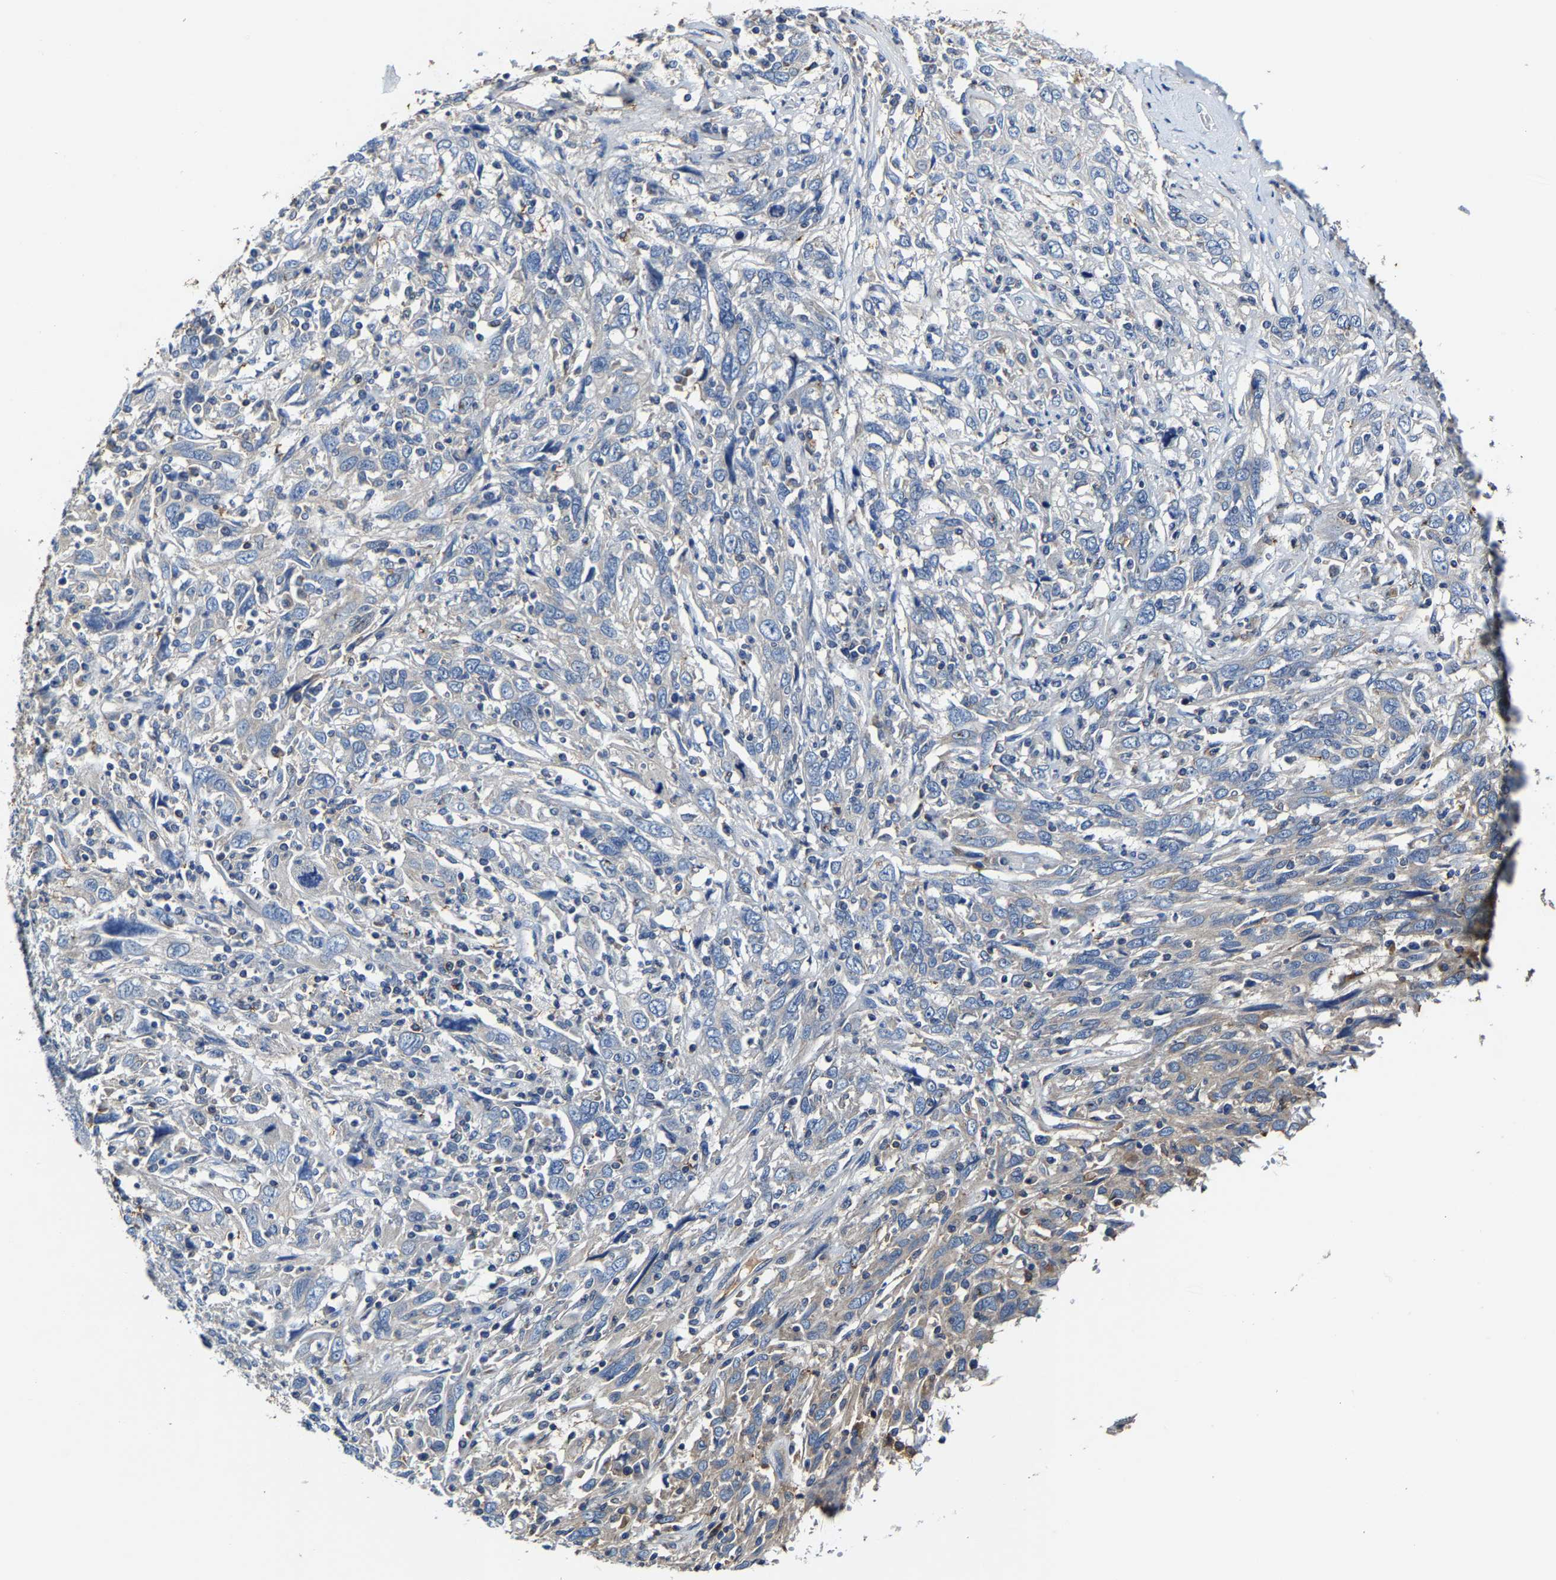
{"staining": {"intensity": "negative", "quantity": "none", "location": "none"}, "tissue": "cervical cancer", "cell_type": "Tumor cells", "image_type": "cancer", "snomed": [{"axis": "morphology", "description": "Squamous cell carcinoma, NOS"}, {"axis": "topography", "description": "Cervix"}], "caption": "DAB (3,3'-diaminobenzidine) immunohistochemical staining of human cervical cancer (squamous cell carcinoma) reveals no significant expression in tumor cells.", "gene": "SLC25A25", "patient": {"sex": "female", "age": 46}}